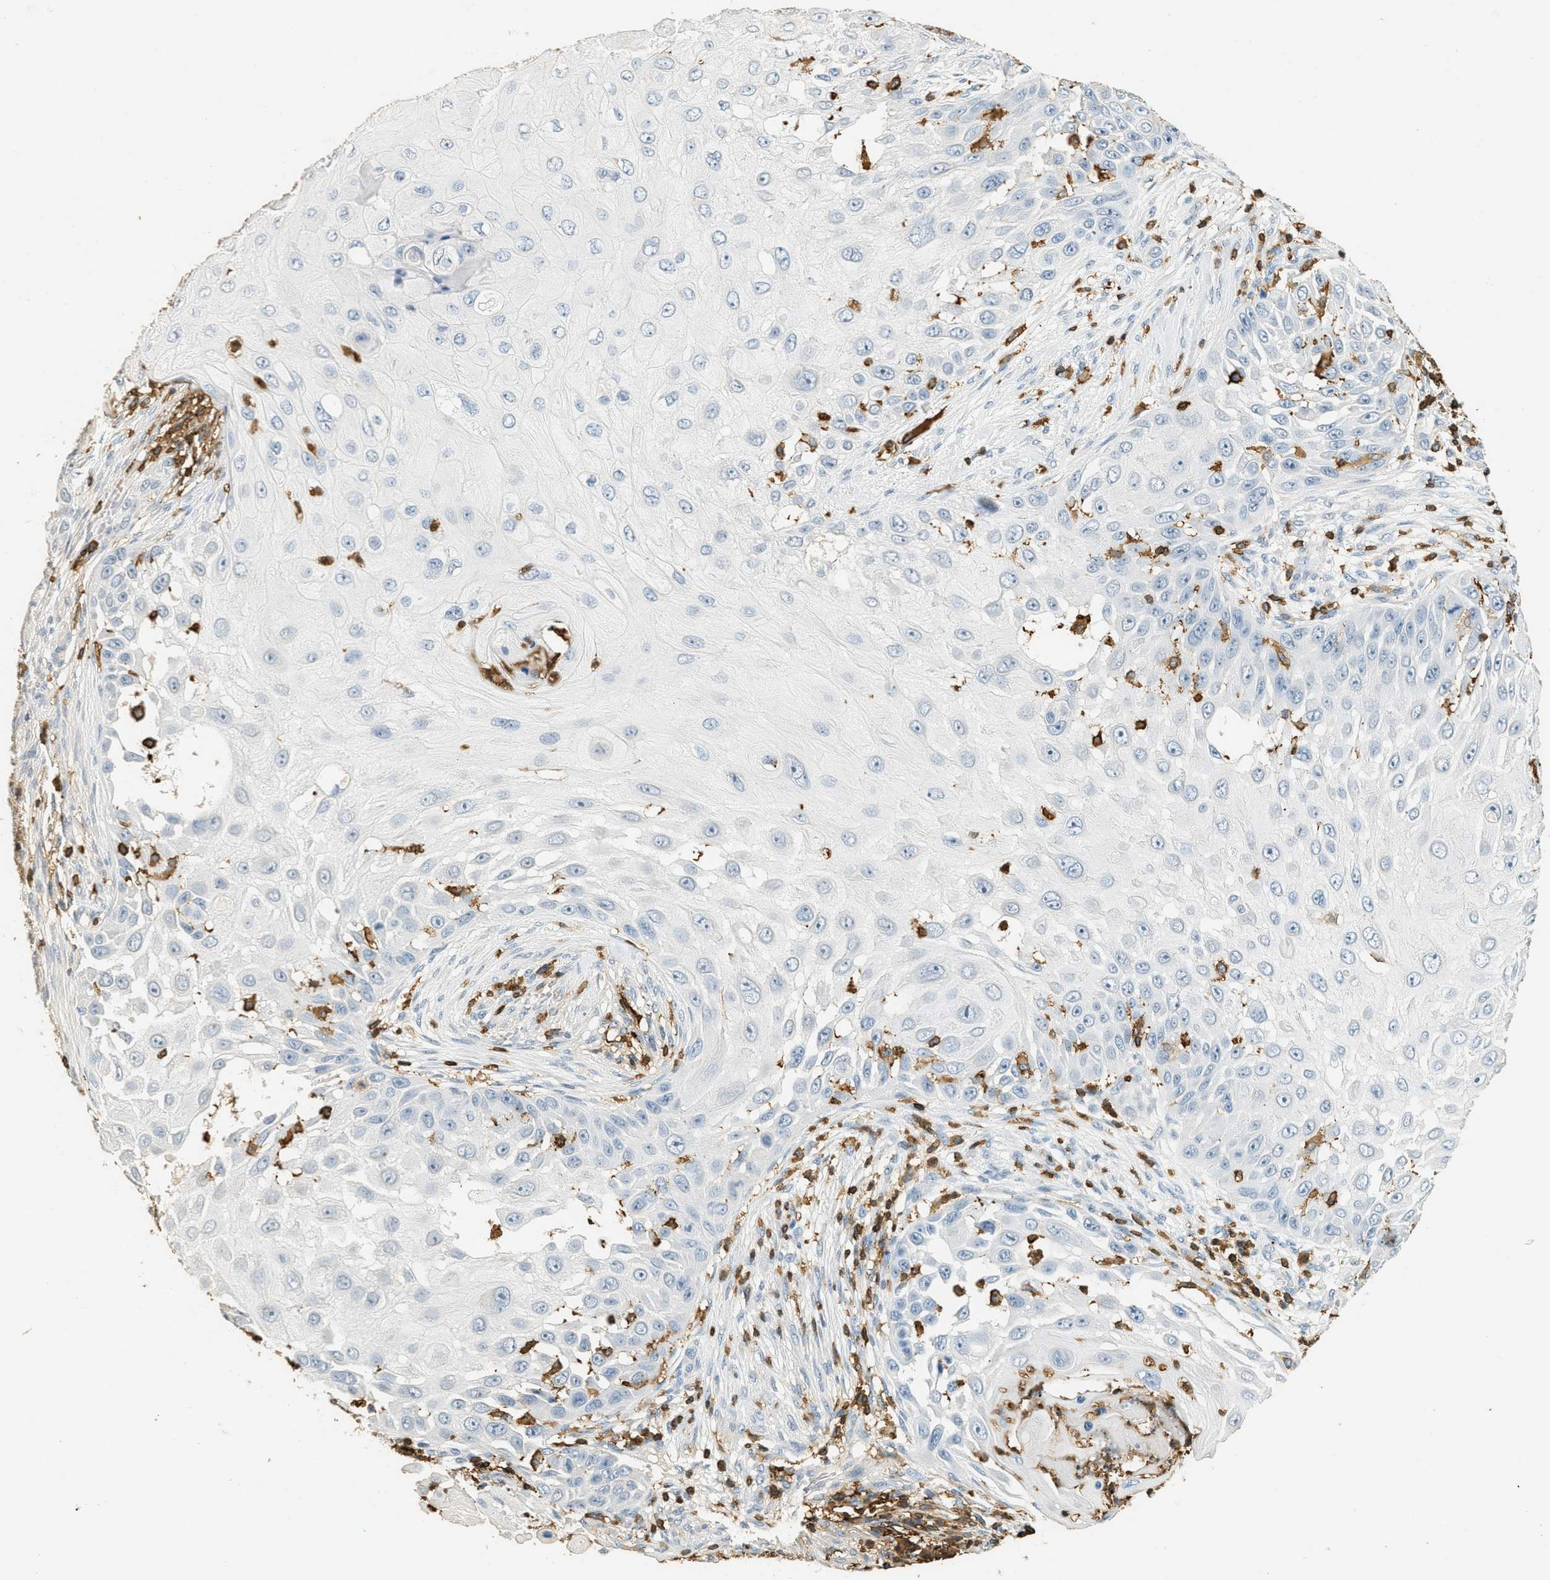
{"staining": {"intensity": "negative", "quantity": "none", "location": "none"}, "tissue": "skin cancer", "cell_type": "Tumor cells", "image_type": "cancer", "snomed": [{"axis": "morphology", "description": "Squamous cell carcinoma, NOS"}, {"axis": "topography", "description": "Skin"}], "caption": "There is no significant staining in tumor cells of skin squamous cell carcinoma.", "gene": "LSP1", "patient": {"sex": "female", "age": 44}}